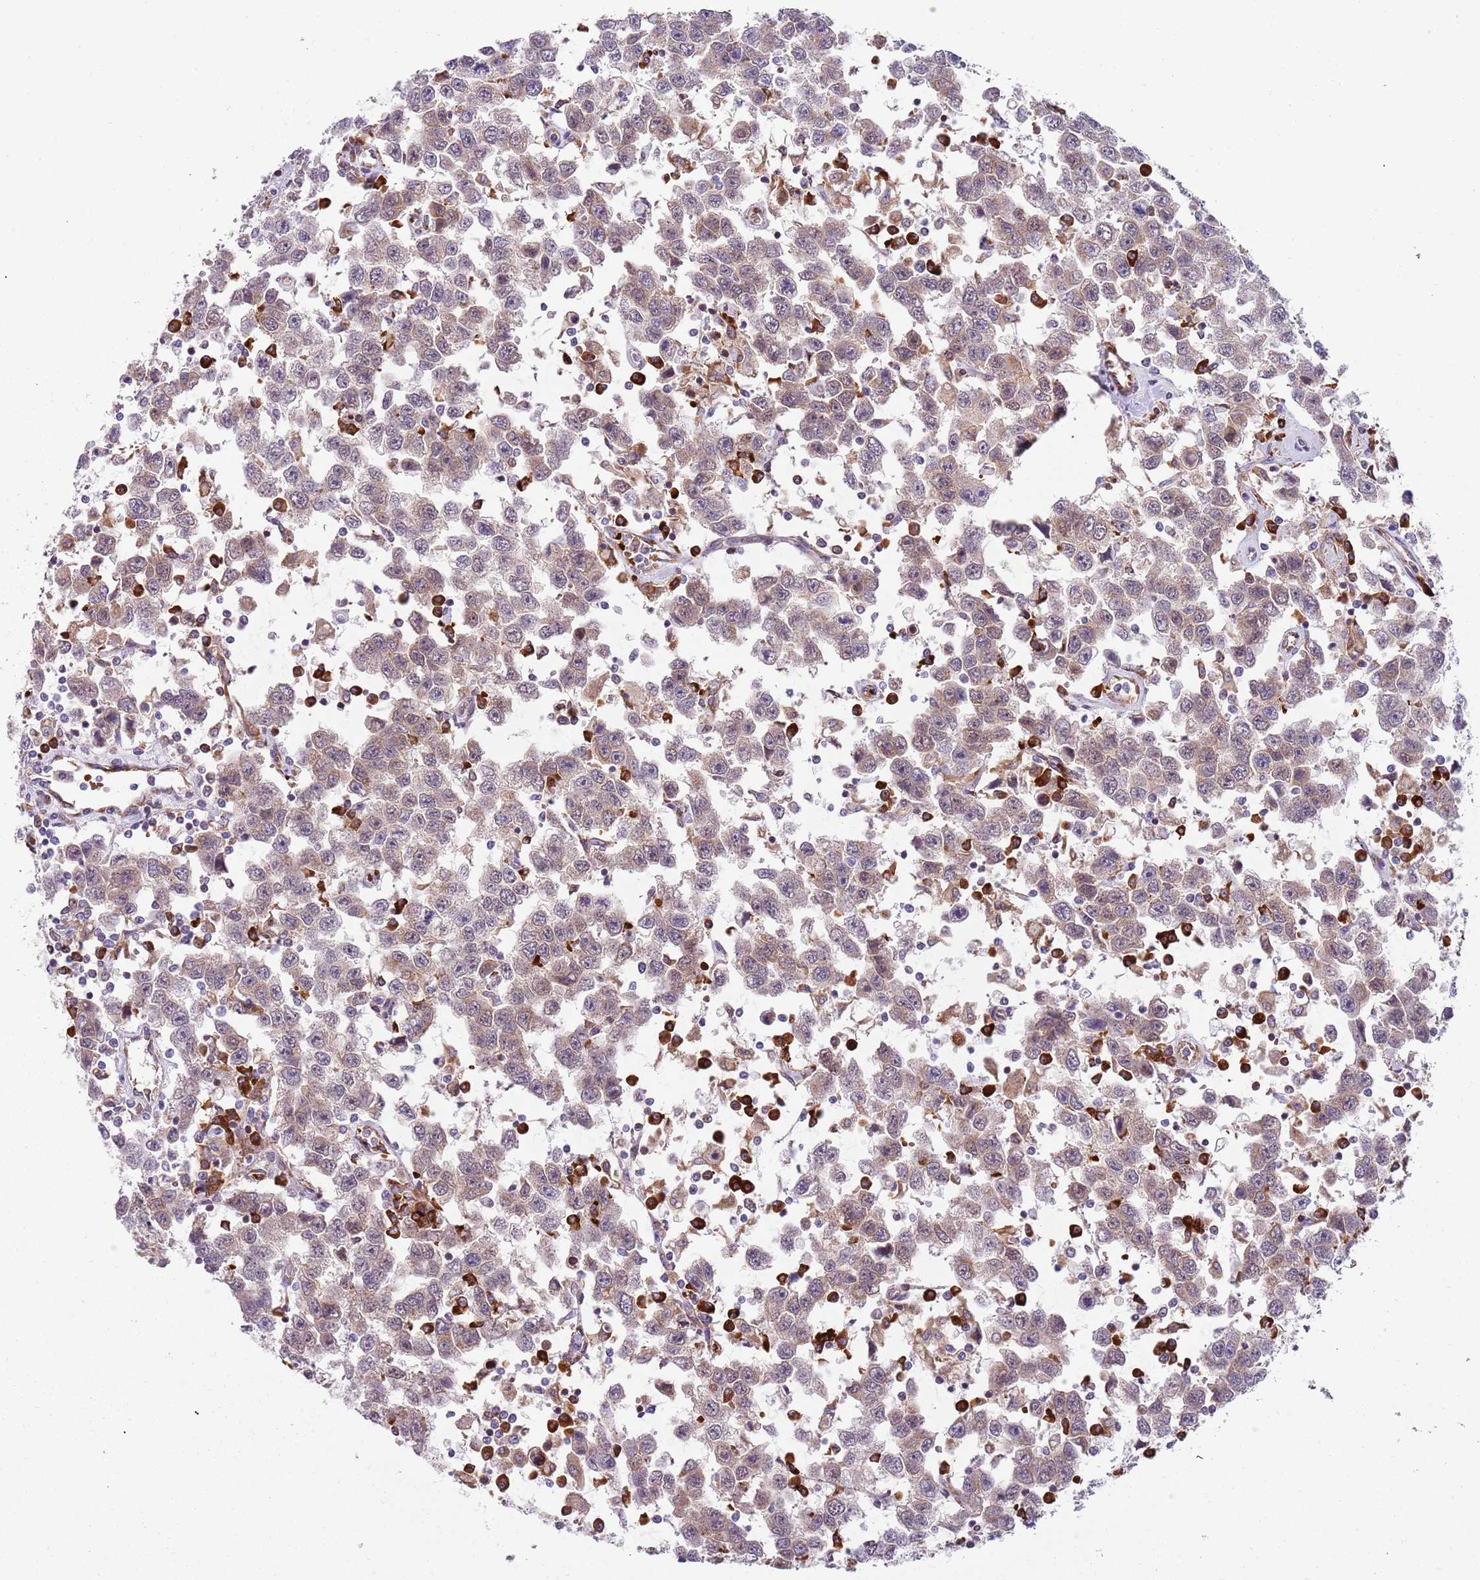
{"staining": {"intensity": "weak", "quantity": ">75%", "location": "cytoplasmic/membranous"}, "tissue": "testis cancer", "cell_type": "Tumor cells", "image_type": "cancer", "snomed": [{"axis": "morphology", "description": "Seminoma, NOS"}, {"axis": "topography", "description": "Testis"}], "caption": "Immunohistochemistry (IHC) of testis cancer (seminoma) exhibits low levels of weak cytoplasmic/membranous positivity in approximately >75% of tumor cells. Using DAB (brown) and hematoxylin (blue) stains, captured at high magnification using brightfield microscopy.", "gene": "VWCE", "patient": {"sex": "male", "age": 41}}